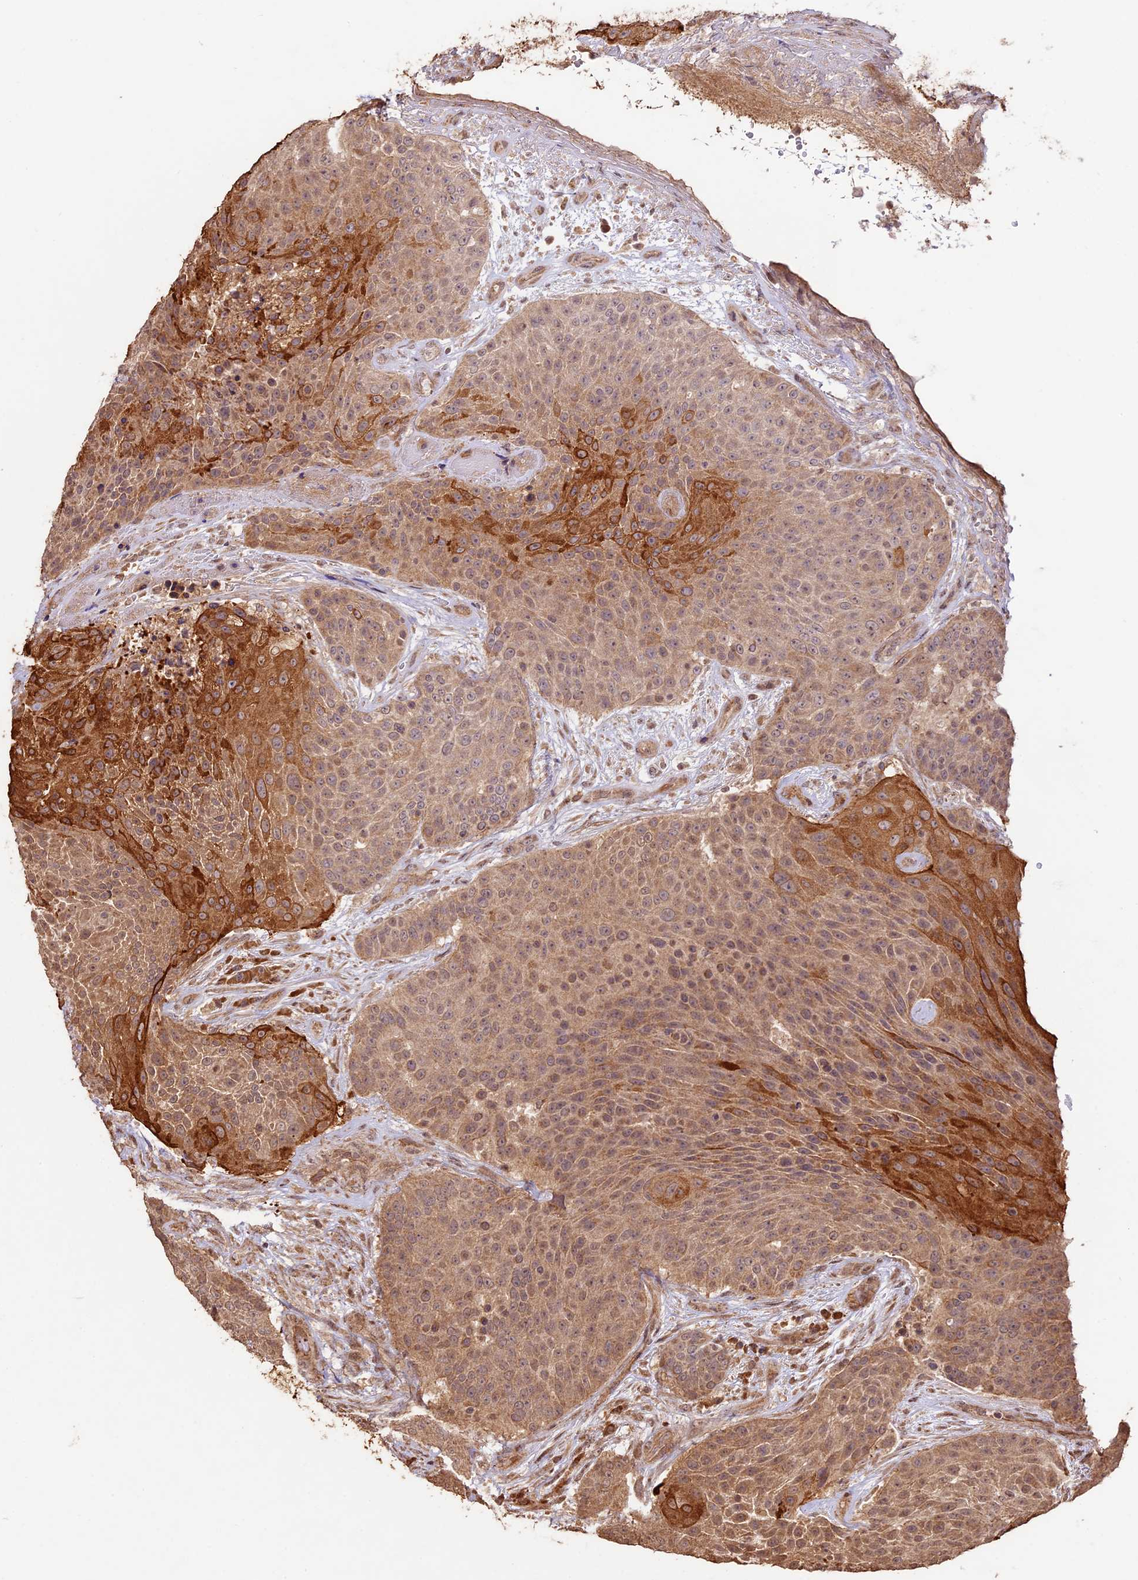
{"staining": {"intensity": "strong", "quantity": "25%-75%", "location": "cytoplasmic/membranous"}, "tissue": "urothelial cancer", "cell_type": "Tumor cells", "image_type": "cancer", "snomed": [{"axis": "morphology", "description": "Urothelial carcinoma, High grade"}, {"axis": "topography", "description": "Urinary bladder"}], "caption": "Brown immunohistochemical staining in human urothelial carcinoma (high-grade) reveals strong cytoplasmic/membranous expression in about 25%-75% of tumor cells.", "gene": "BCAS4", "patient": {"sex": "female", "age": 63}}